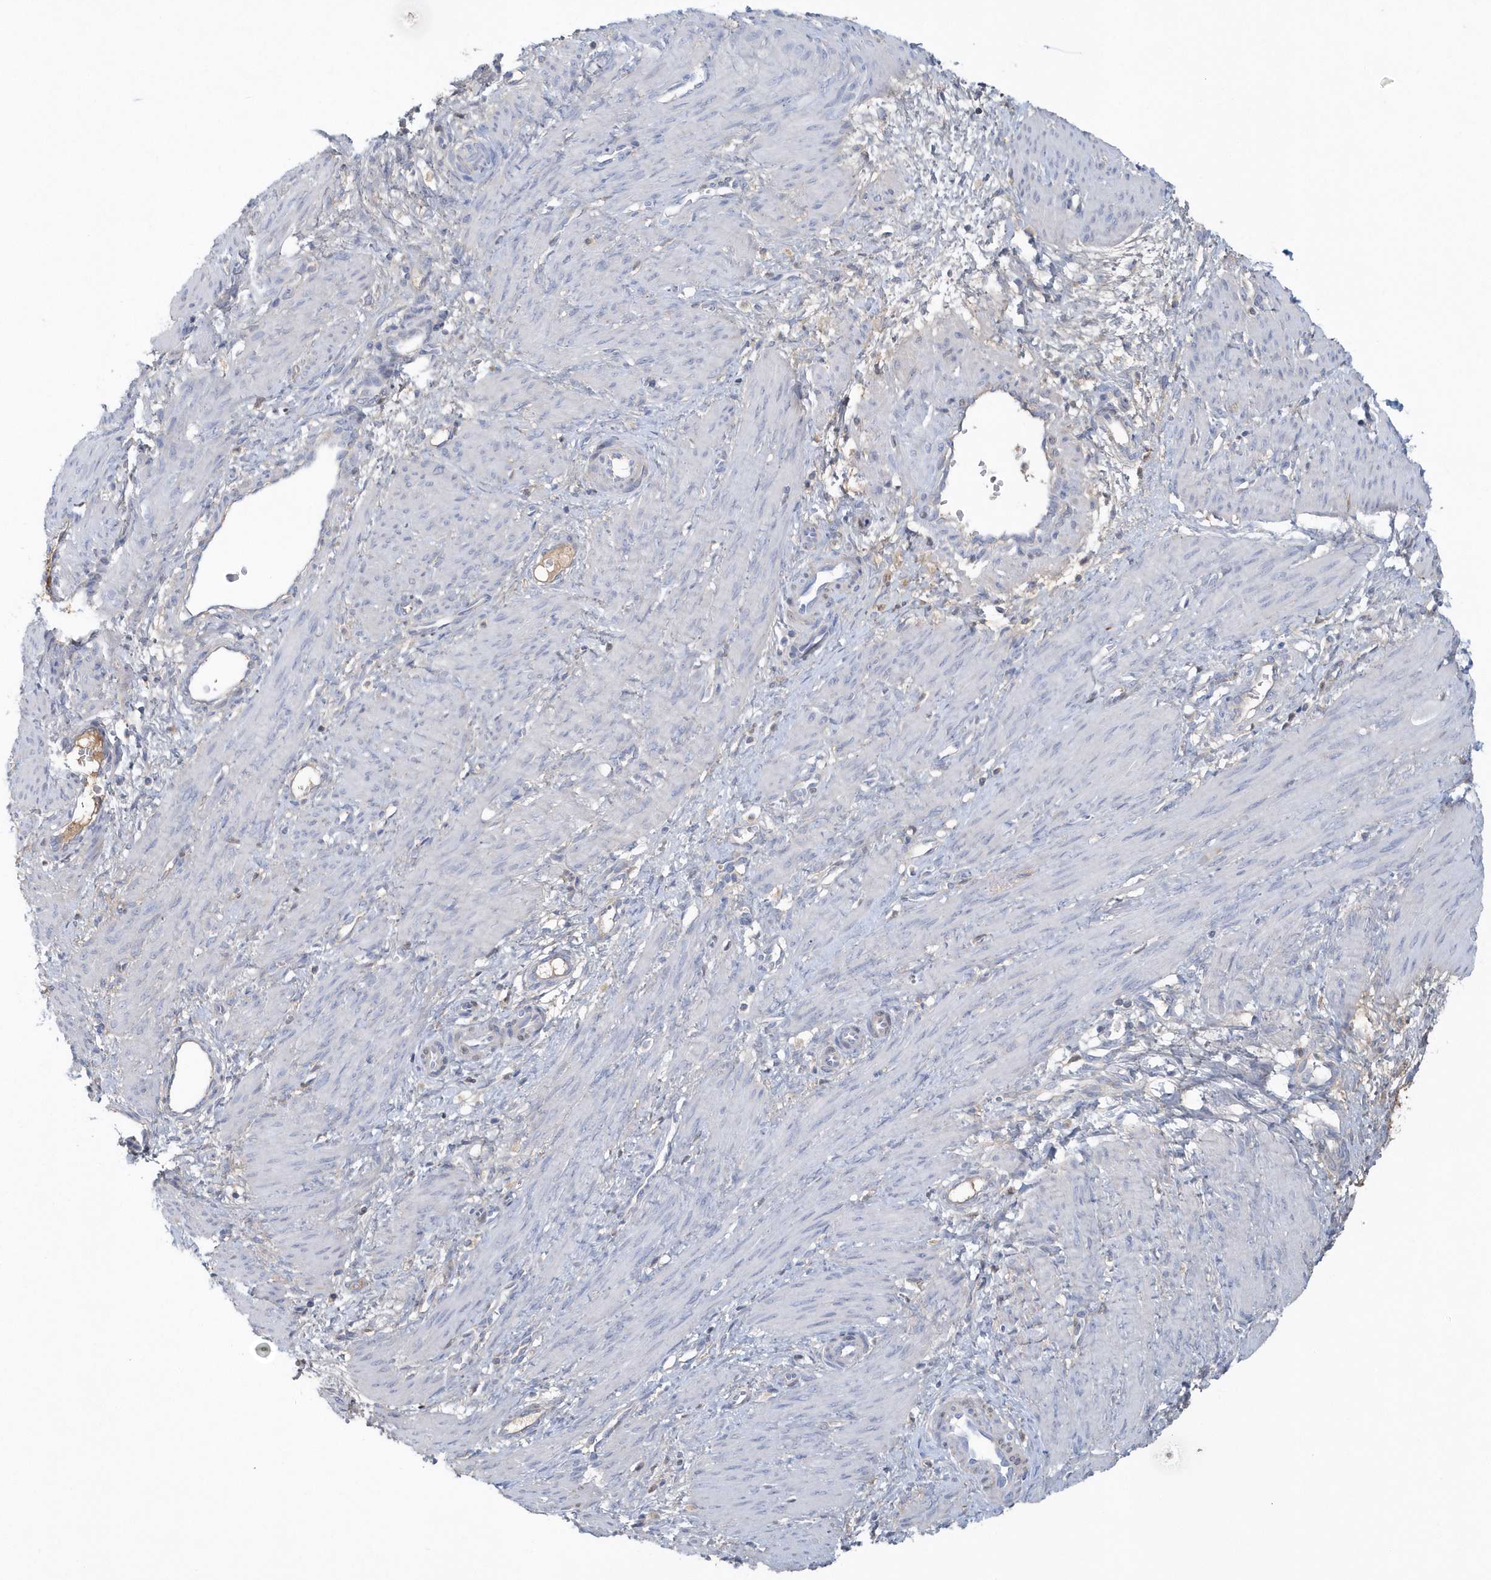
{"staining": {"intensity": "negative", "quantity": "none", "location": "none"}, "tissue": "smooth muscle", "cell_type": "Smooth muscle cells", "image_type": "normal", "snomed": [{"axis": "morphology", "description": "Normal tissue, NOS"}, {"axis": "topography", "description": "Endometrium"}], "caption": "Immunohistochemistry photomicrograph of unremarkable smooth muscle: human smooth muscle stained with DAB demonstrates no significant protein expression in smooth muscle cells.", "gene": "SPATA18", "patient": {"sex": "female", "age": 33}}